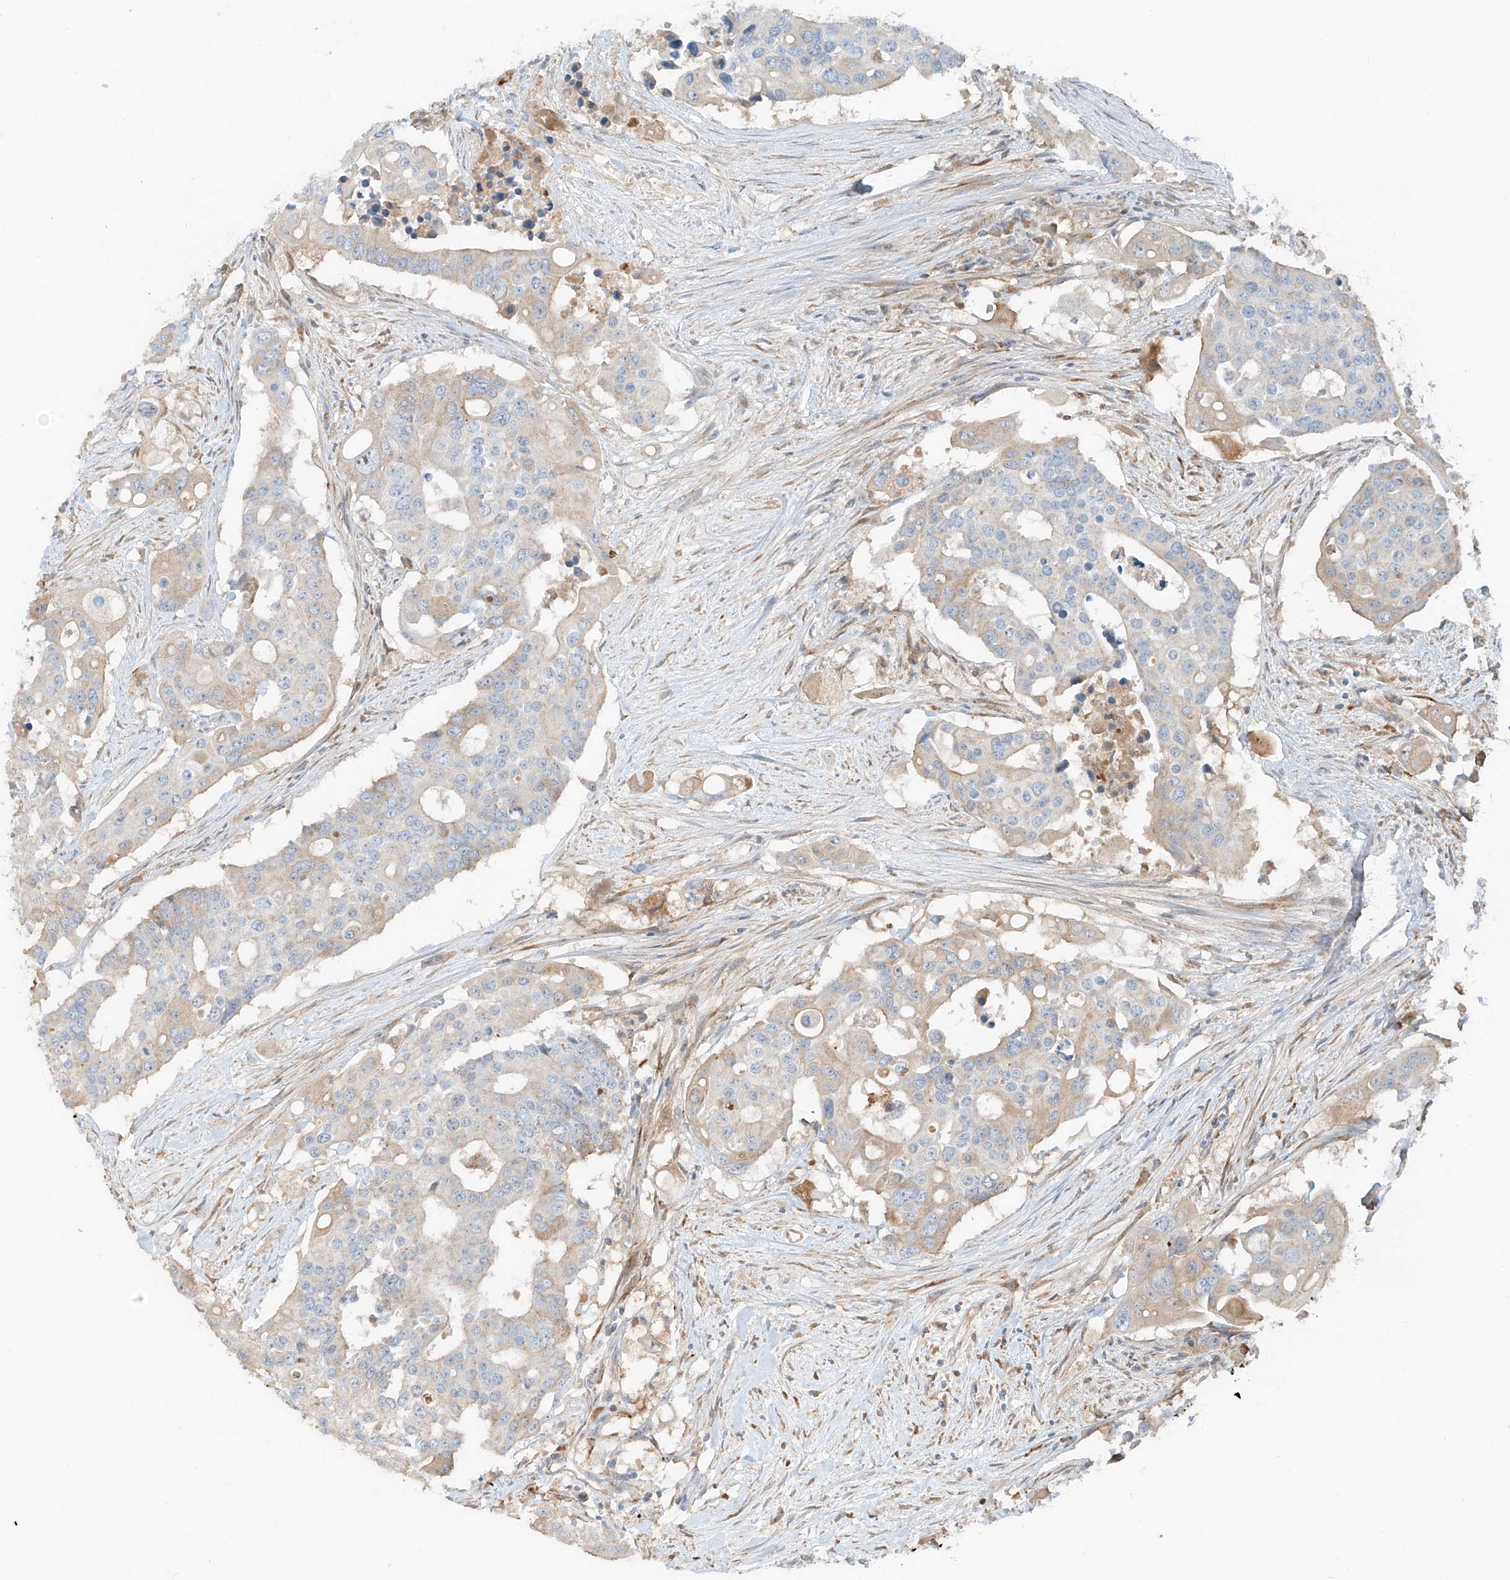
{"staining": {"intensity": "weak", "quantity": "<25%", "location": "cytoplasmic/membranous"}, "tissue": "colorectal cancer", "cell_type": "Tumor cells", "image_type": "cancer", "snomed": [{"axis": "morphology", "description": "Adenocarcinoma, NOS"}, {"axis": "topography", "description": "Colon"}], "caption": "Immunohistochemistry (IHC) photomicrograph of neoplastic tissue: colorectal cancer stained with DAB (3,3'-diaminobenzidine) shows no significant protein staining in tumor cells. (DAB (3,3'-diaminobenzidine) immunohistochemistry (IHC) with hematoxylin counter stain).", "gene": "FSTL1", "patient": {"sex": "male", "age": 77}}